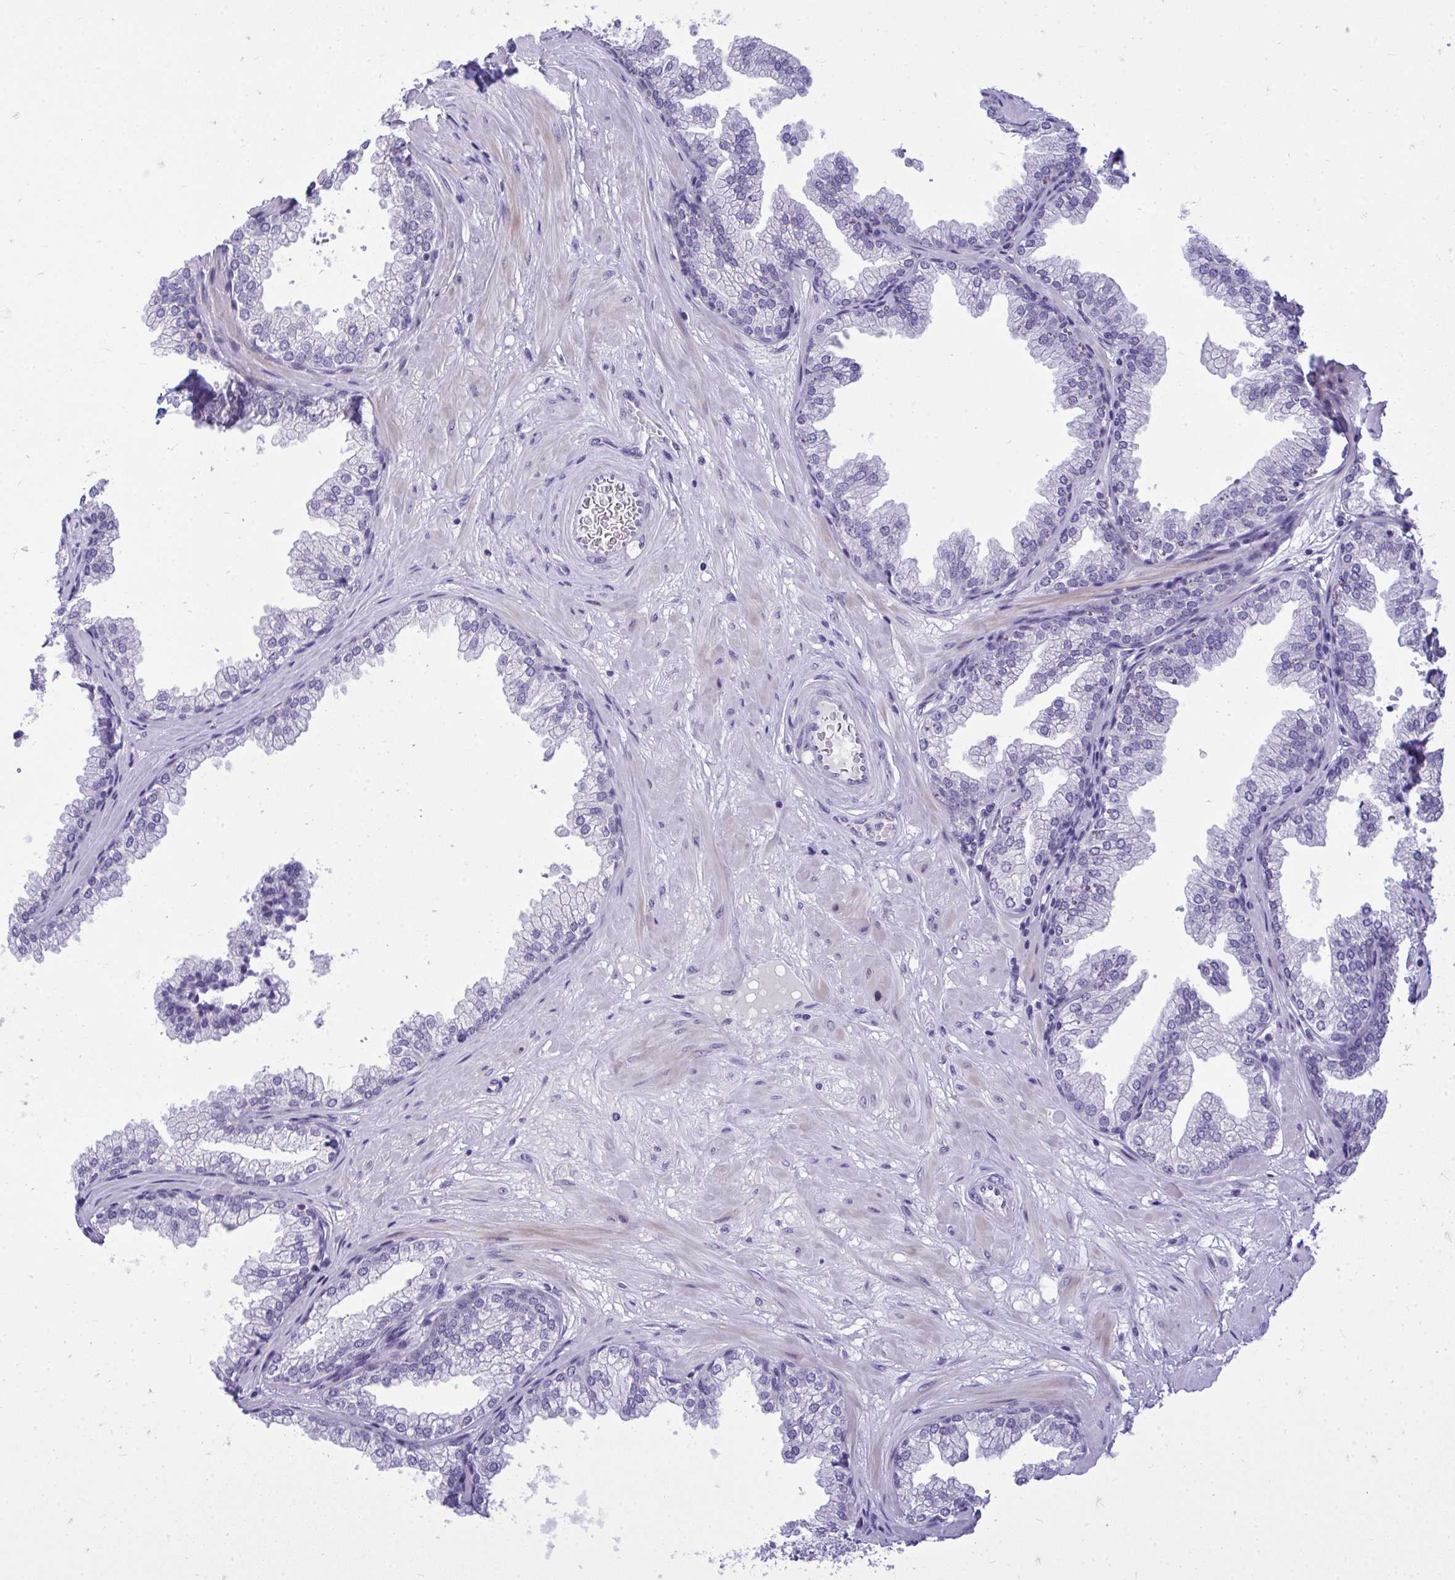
{"staining": {"intensity": "negative", "quantity": "none", "location": "none"}, "tissue": "prostate", "cell_type": "Glandular cells", "image_type": "normal", "snomed": [{"axis": "morphology", "description": "Normal tissue, NOS"}, {"axis": "topography", "description": "Prostate"}], "caption": "Micrograph shows no significant protein staining in glandular cells of unremarkable prostate. (DAB (3,3'-diaminobenzidine) immunohistochemistry (IHC), high magnification).", "gene": "TEAD4", "patient": {"sex": "male", "age": 37}}